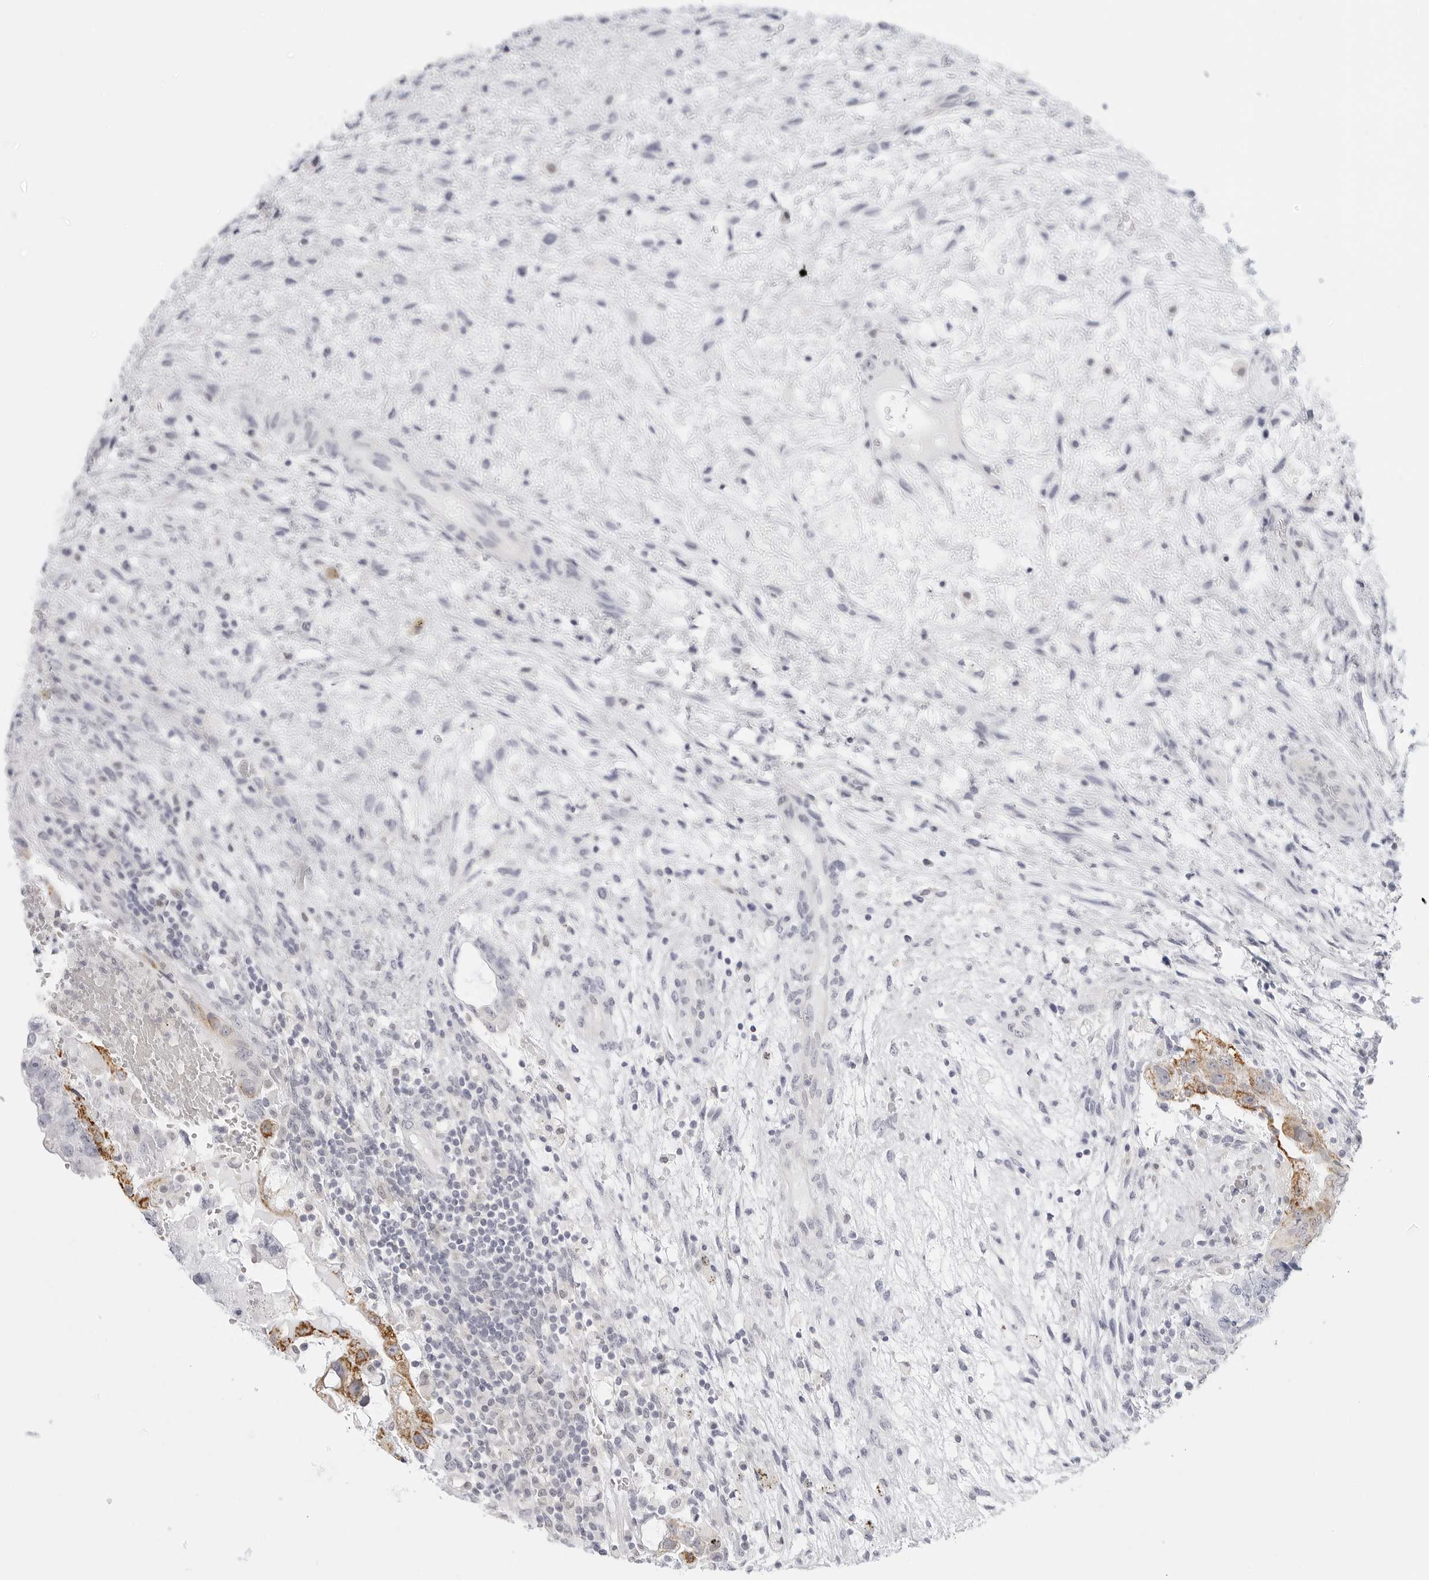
{"staining": {"intensity": "strong", "quantity": "<25%", "location": "cytoplasmic/membranous"}, "tissue": "testis cancer", "cell_type": "Tumor cells", "image_type": "cancer", "snomed": [{"axis": "morphology", "description": "Carcinoma, Embryonal, NOS"}, {"axis": "topography", "description": "Testis"}], "caption": "A high-resolution photomicrograph shows IHC staining of embryonal carcinoma (testis), which demonstrates strong cytoplasmic/membranous positivity in approximately <25% of tumor cells.", "gene": "HMGCS2", "patient": {"sex": "male", "age": 36}}